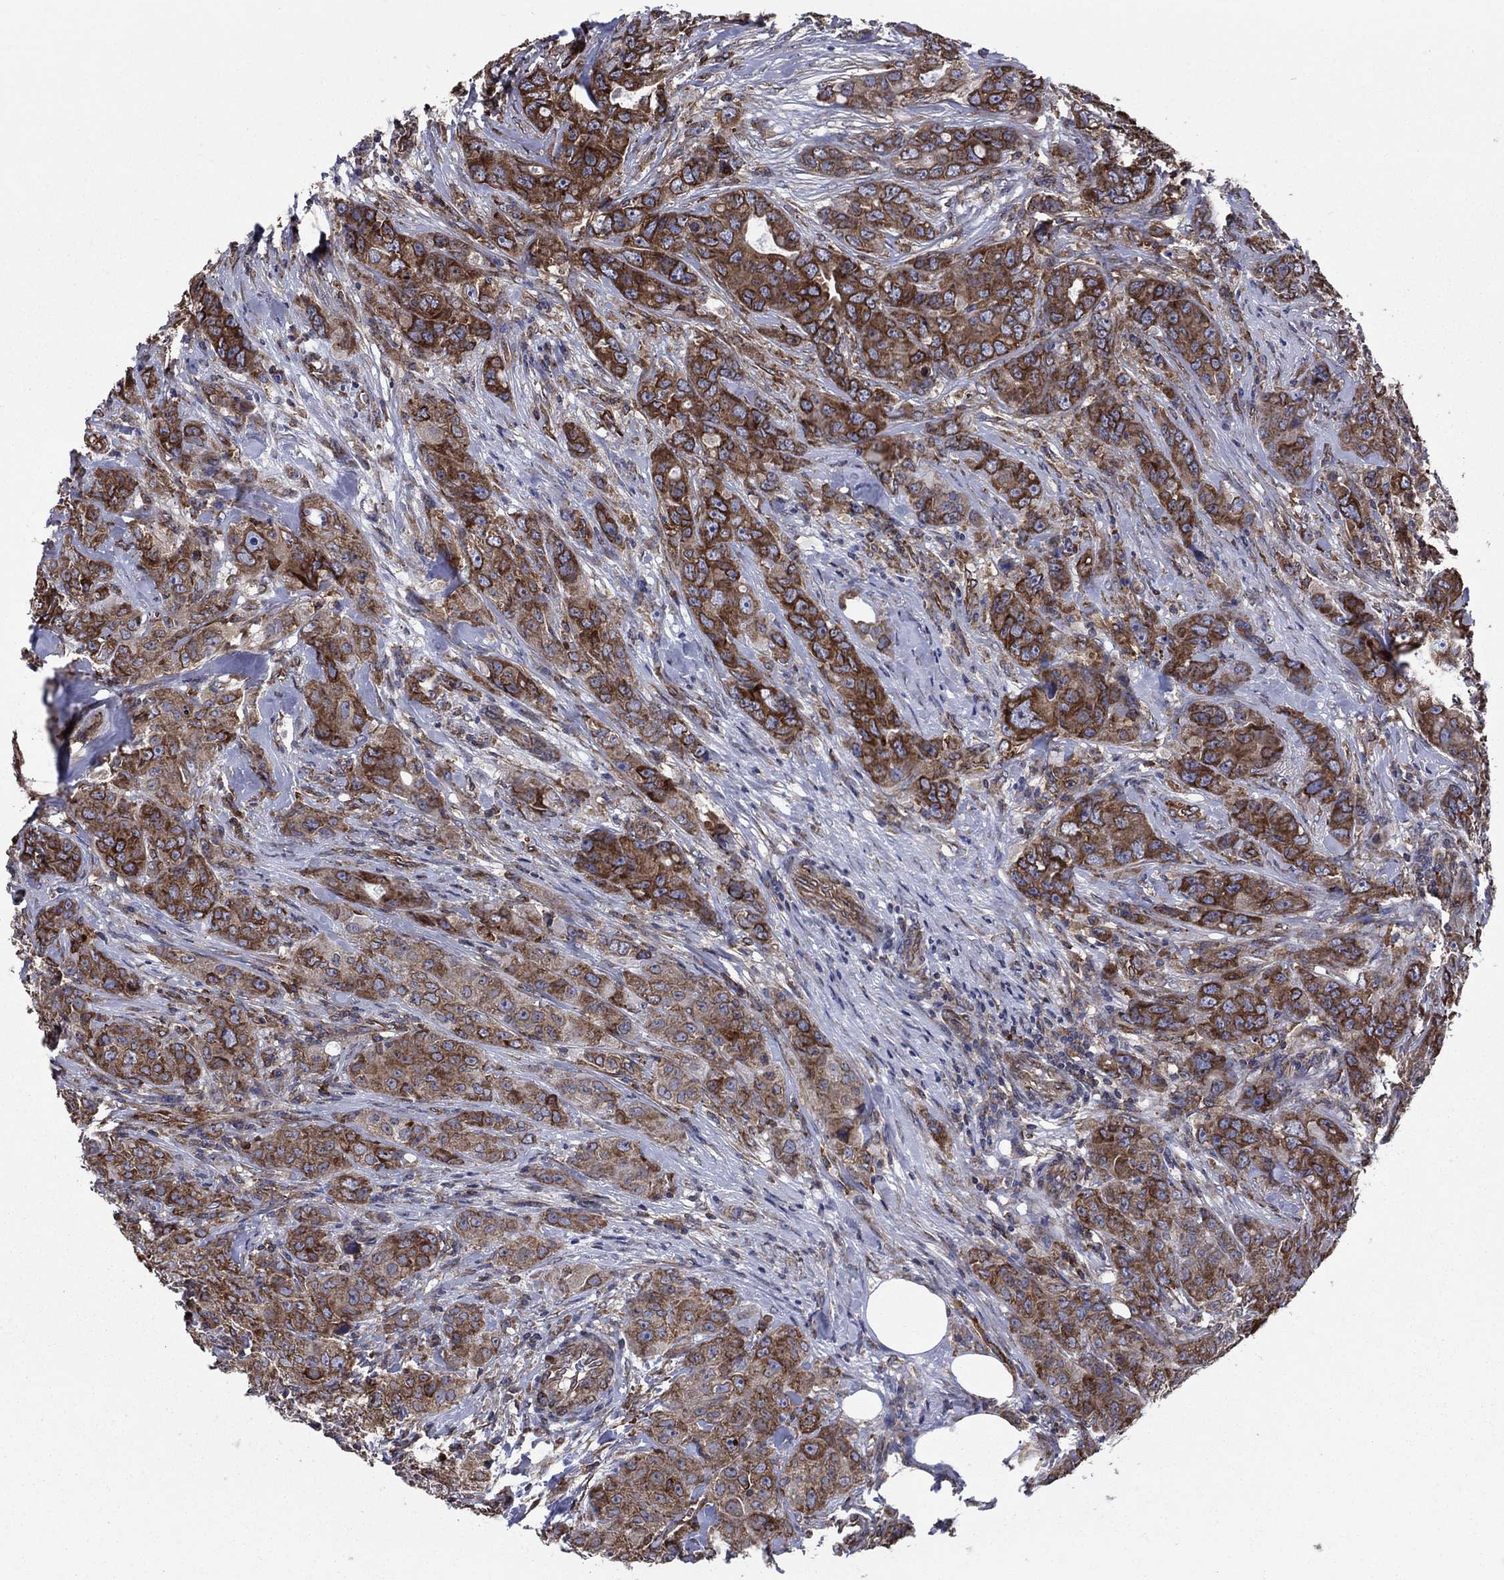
{"staining": {"intensity": "strong", "quantity": ">75%", "location": "cytoplasmic/membranous"}, "tissue": "breast cancer", "cell_type": "Tumor cells", "image_type": "cancer", "snomed": [{"axis": "morphology", "description": "Duct carcinoma"}, {"axis": "topography", "description": "Breast"}], "caption": "Immunohistochemistry (IHC) histopathology image of intraductal carcinoma (breast) stained for a protein (brown), which shows high levels of strong cytoplasmic/membranous staining in about >75% of tumor cells.", "gene": "YBX1", "patient": {"sex": "female", "age": 43}}